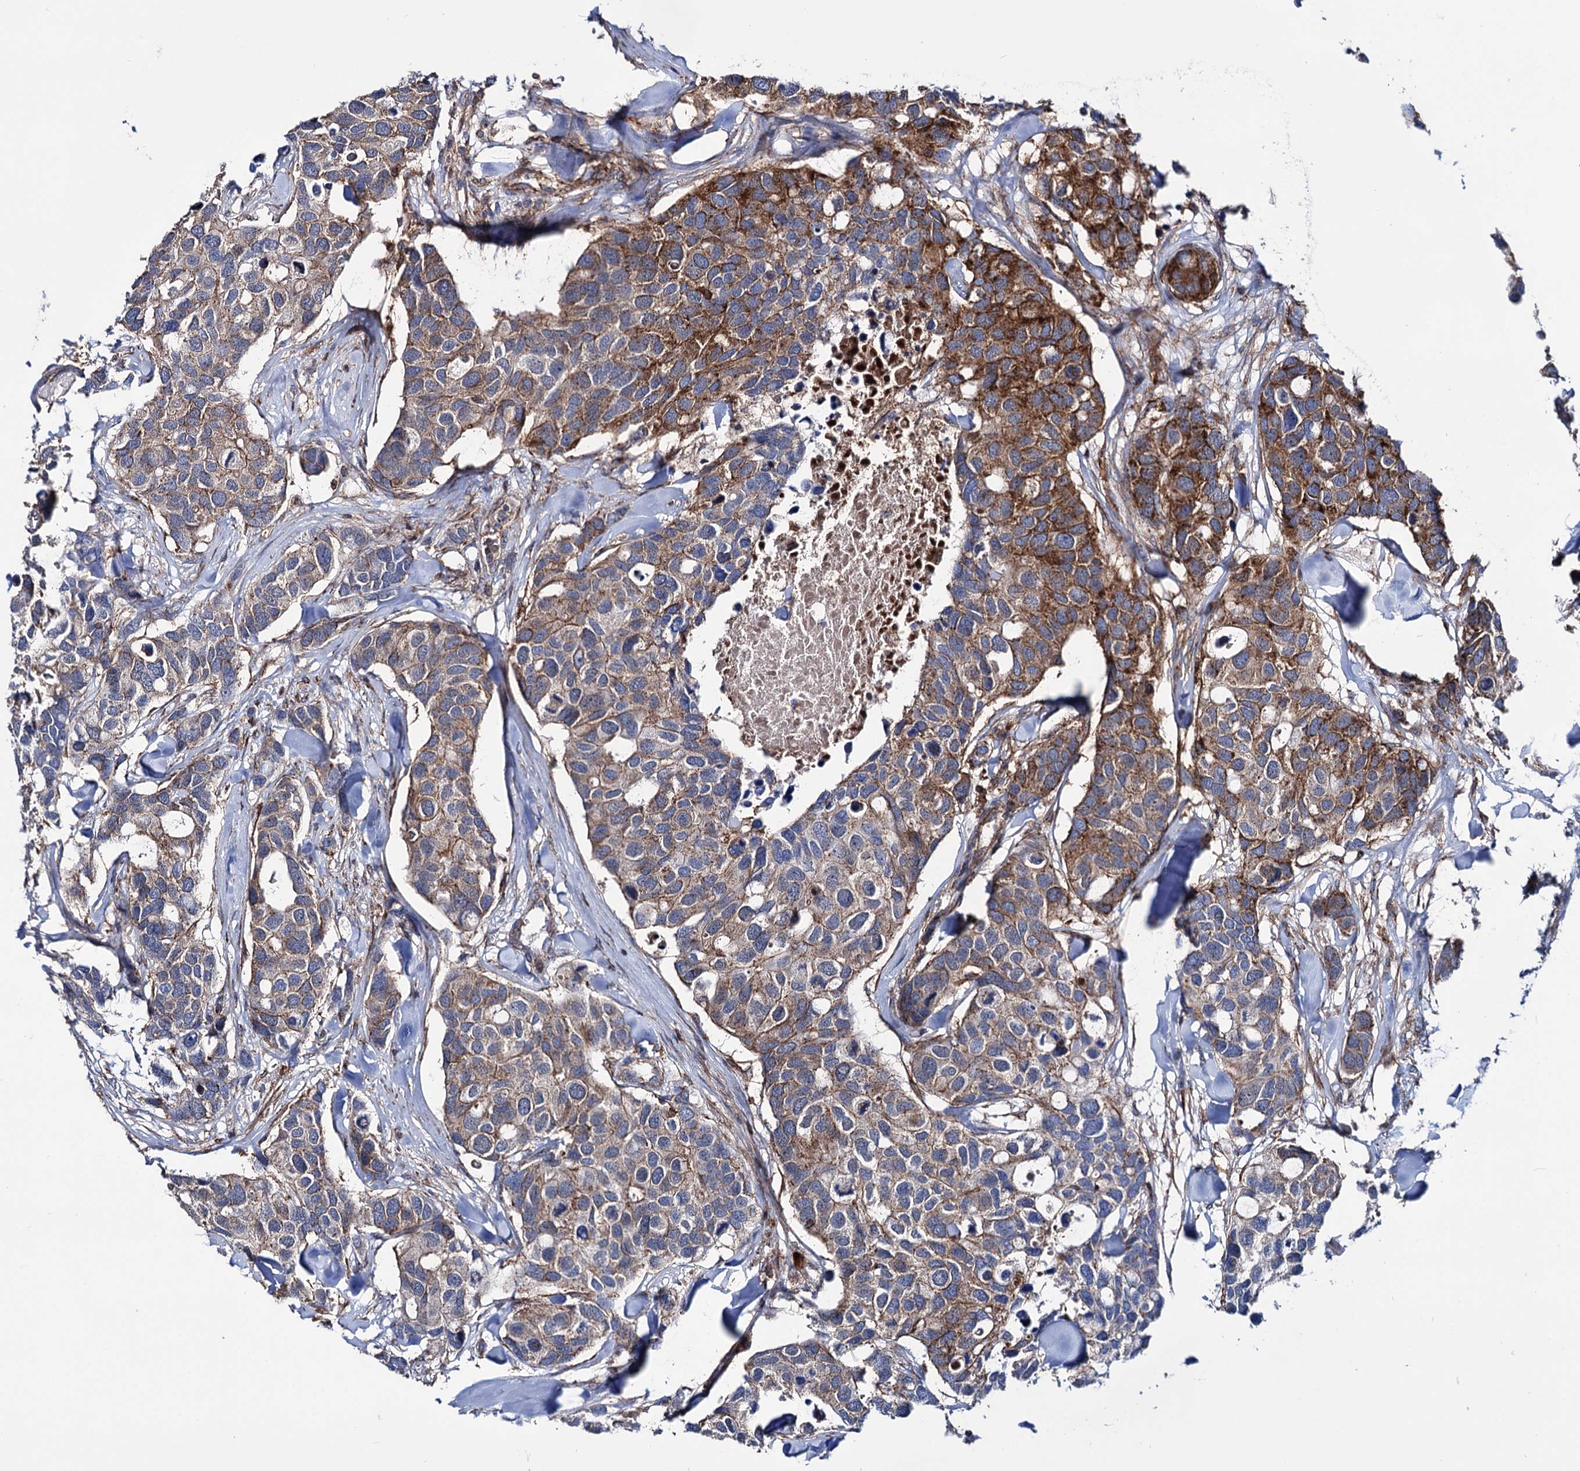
{"staining": {"intensity": "strong", "quantity": "25%-75%", "location": "cytoplasmic/membranous"}, "tissue": "breast cancer", "cell_type": "Tumor cells", "image_type": "cancer", "snomed": [{"axis": "morphology", "description": "Duct carcinoma"}, {"axis": "topography", "description": "Breast"}], "caption": "Breast cancer stained with DAB immunohistochemistry displays high levels of strong cytoplasmic/membranous positivity in about 25%-75% of tumor cells. The staining was performed using DAB (3,3'-diaminobenzidine), with brown indicating positive protein expression. Nuclei are stained blue with hematoxylin.", "gene": "DEF6", "patient": {"sex": "female", "age": 83}}